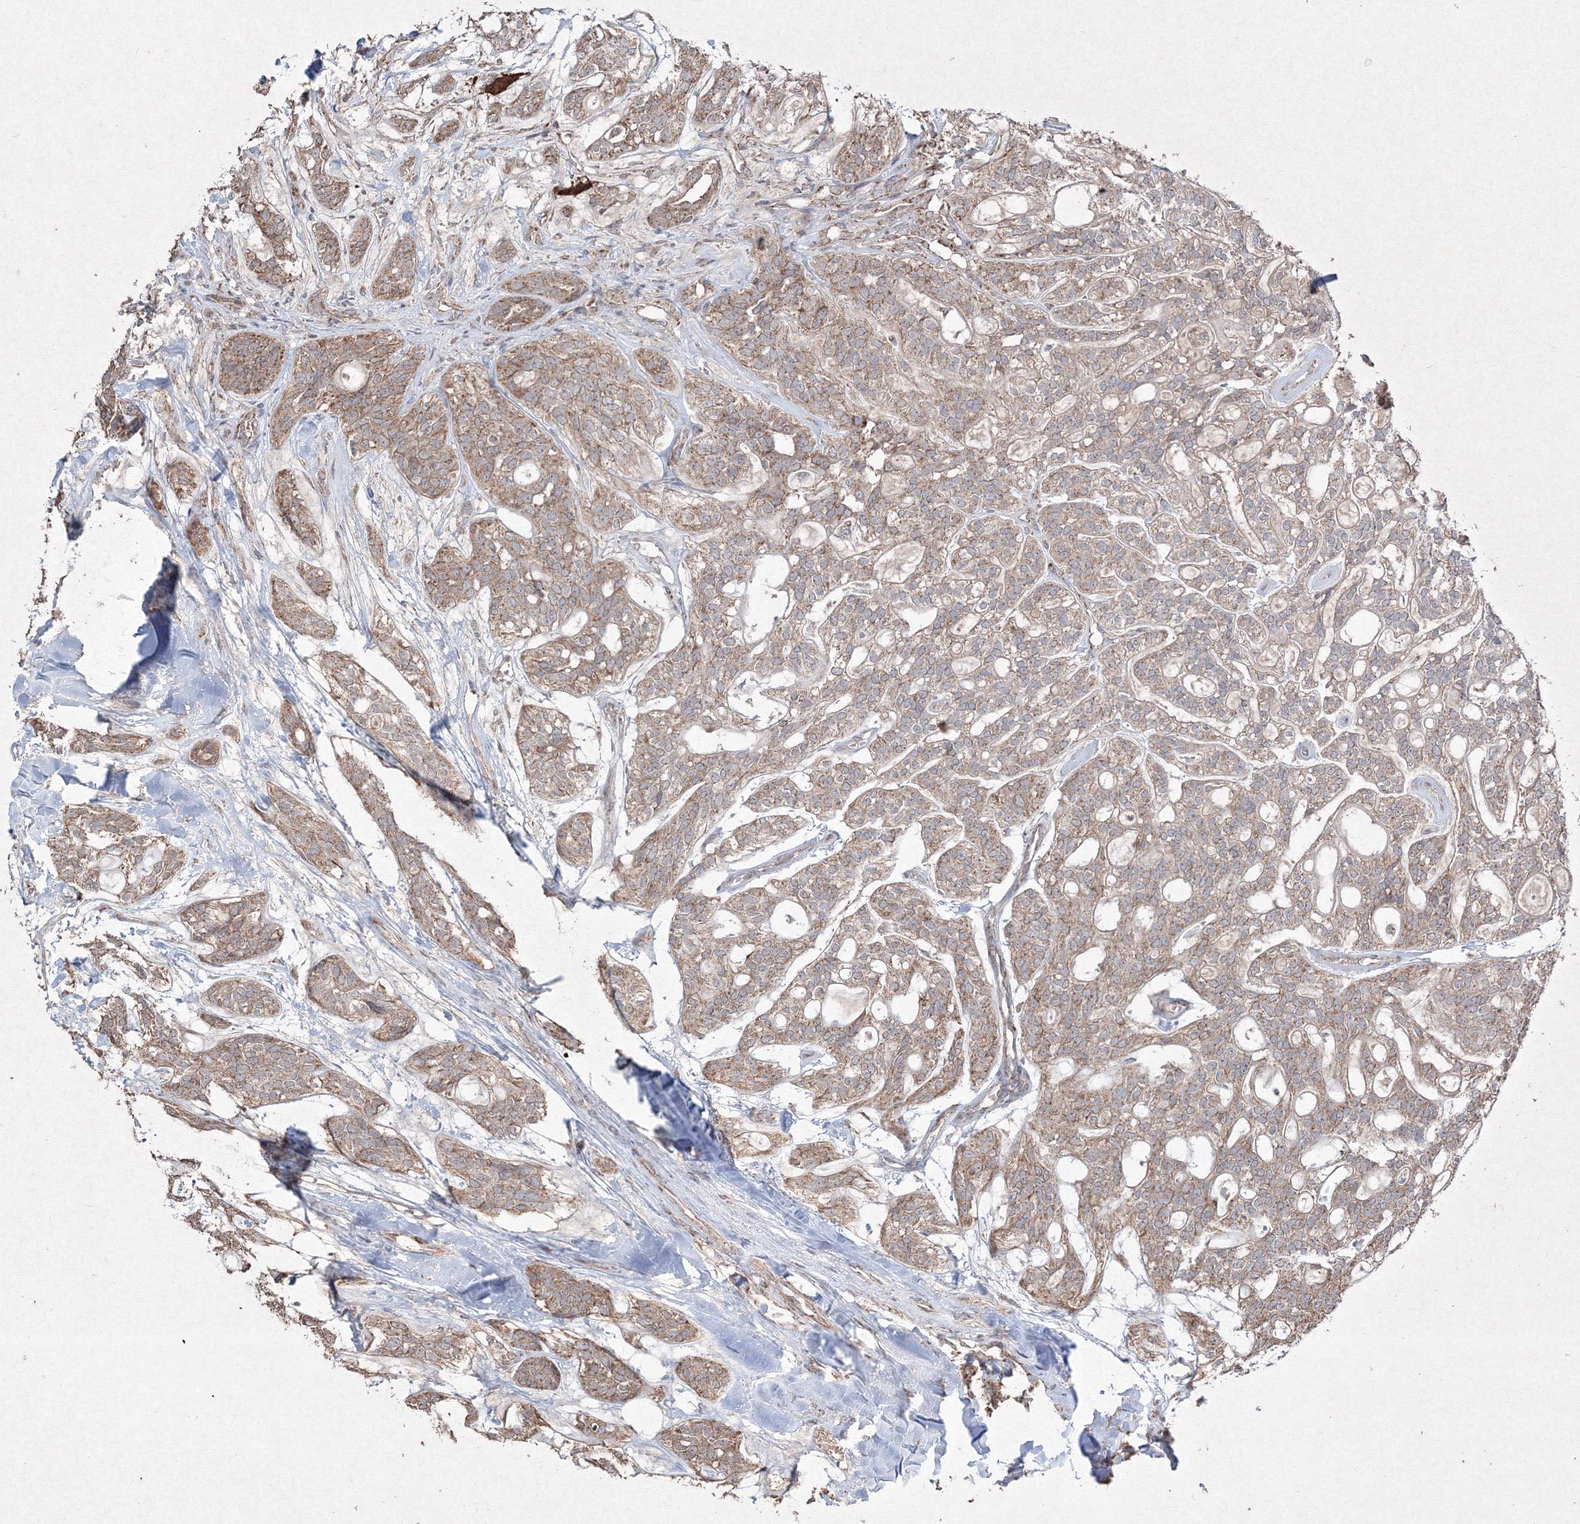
{"staining": {"intensity": "moderate", "quantity": ">75%", "location": "cytoplasmic/membranous"}, "tissue": "head and neck cancer", "cell_type": "Tumor cells", "image_type": "cancer", "snomed": [{"axis": "morphology", "description": "Adenocarcinoma, NOS"}, {"axis": "topography", "description": "Head-Neck"}], "caption": "DAB immunohistochemical staining of human head and neck cancer shows moderate cytoplasmic/membranous protein staining in approximately >75% of tumor cells.", "gene": "GRSF1", "patient": {"sex": "male", "age": 66}}